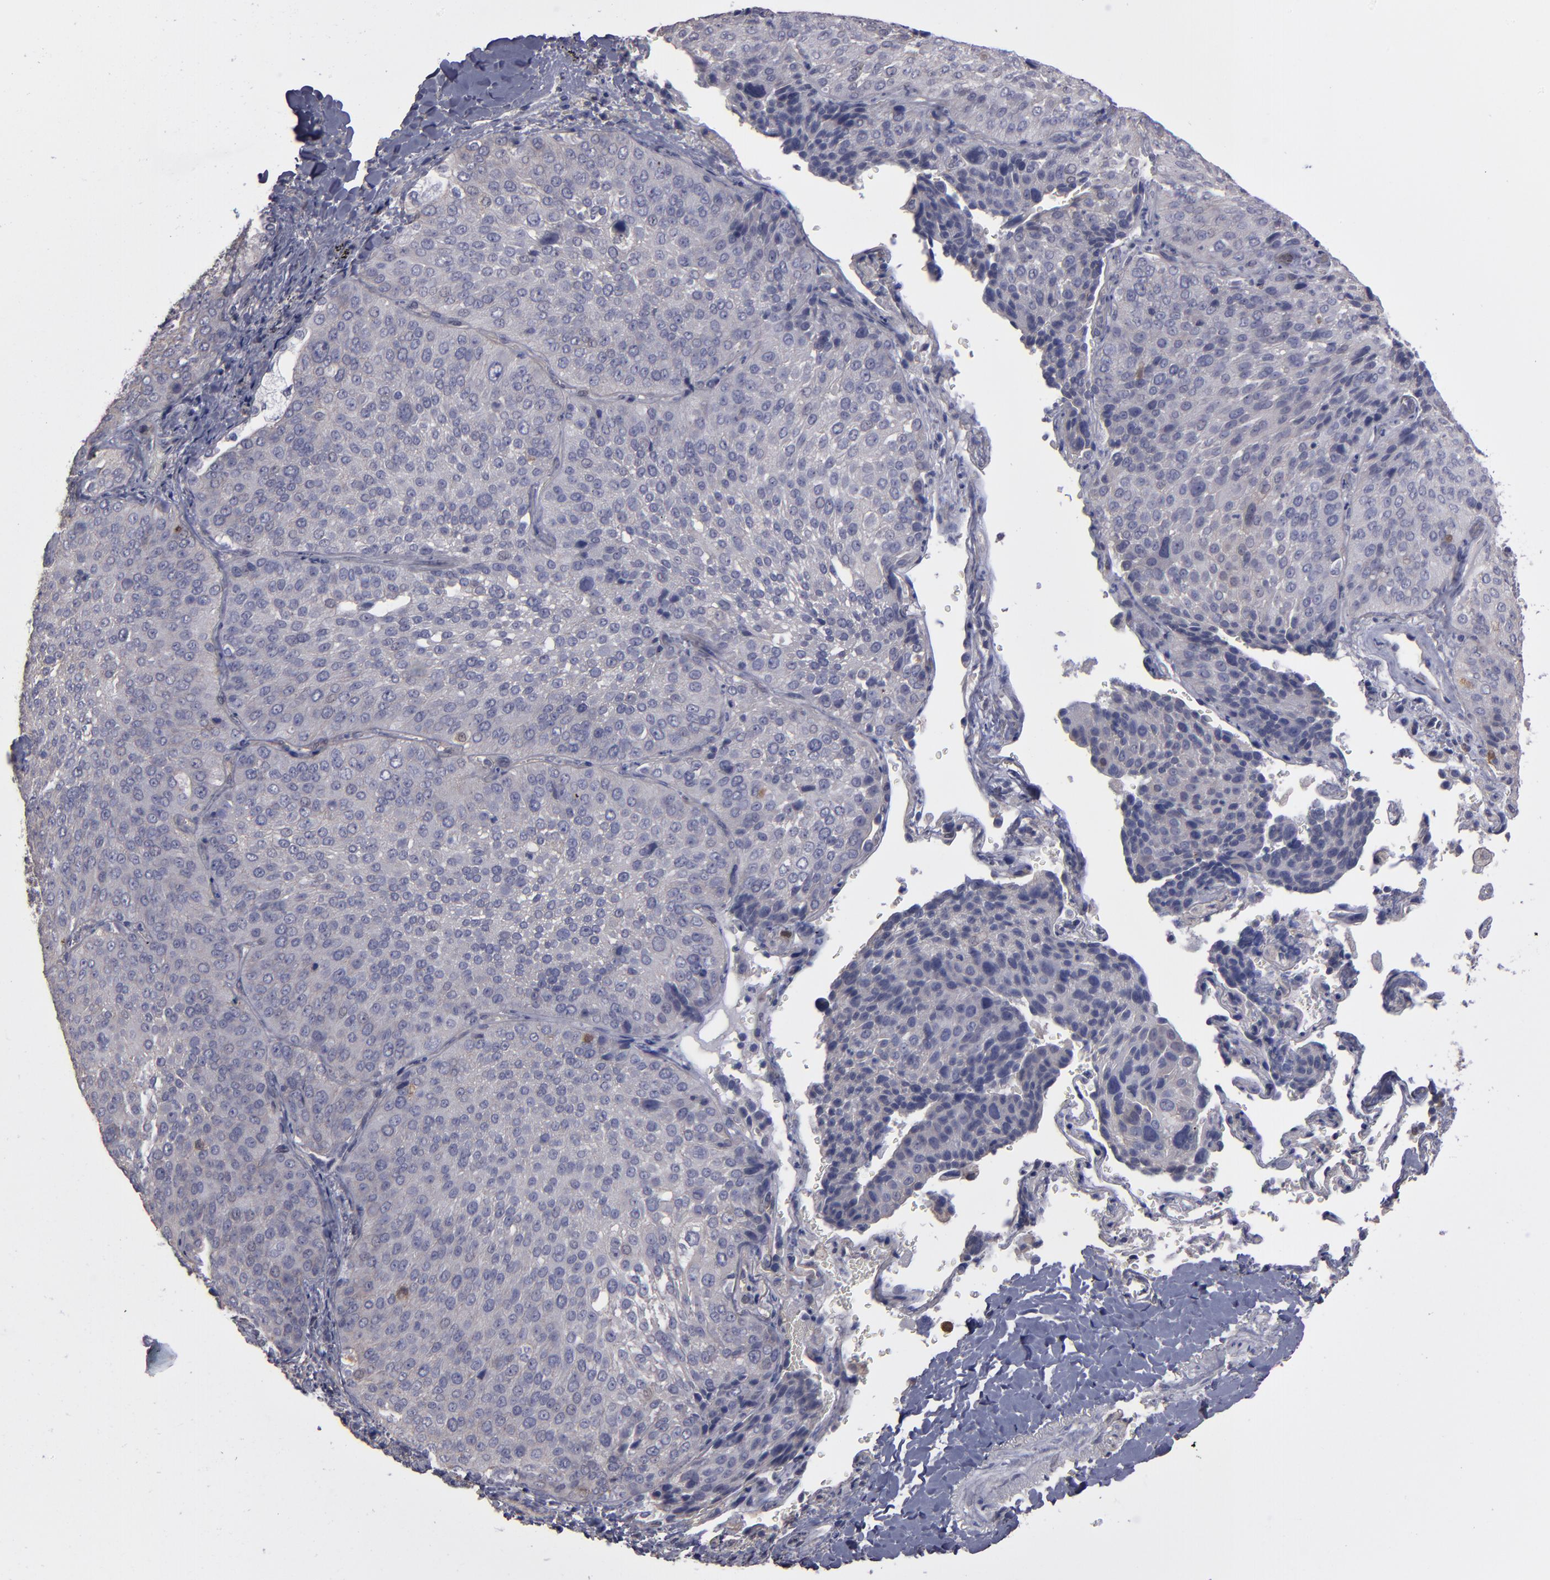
{"staining": {"intensity": "weak", "quantity": ">75%", "location": "cytoplasmic/membranous"}, "tissue": "lung cancer", "cell_type": "Tumor cells", "image_type": "cancer", "snomed": [{"axis": "morphology", "description": "Squamous cell carcinoma, NOS"}, {"axis": "topography", "description": "Lung"}], "caption": "Protein staining of lung cancer tissue displays weak cytoplasmic/membranous positivity in approximately >75% of tumor cells. The staining was performed using DAB (3,3'-diaminobenzidine) to visualize the protein expression in brown, while the nuclei were stained in blue with hematoxylin (Magnification: 20x).", "gene": "NDRG2", "patient": {"sex": "male", "age": 54}}